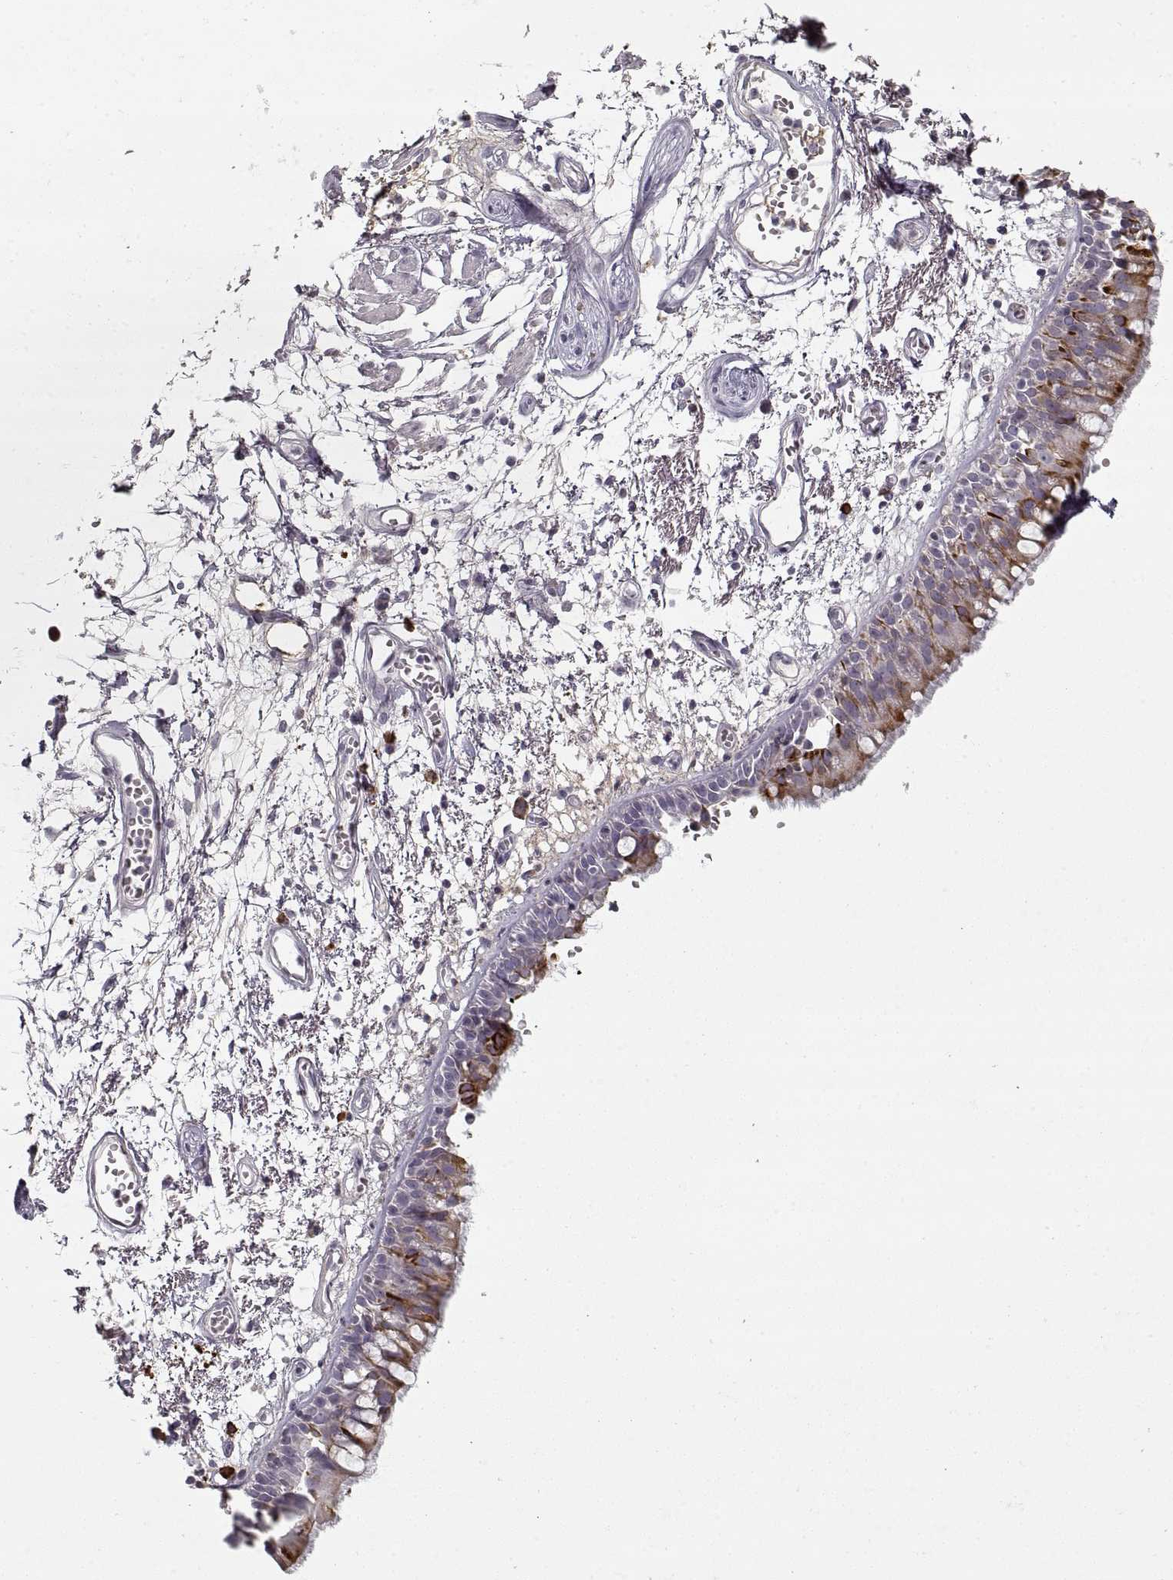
{"staining": {"intensity": "strong", "quantity": ">75%", "location": "cytoplasmic/membranous"}, "tissue": "bronchus", "cell_type": "Respiratory epithelial cells", "image_type": "normal", "snomed": [{"axis": "morphology", "description": "Normal tissue, NOS"}, {"axis": "morphology", "description": "Squamous cell carcinoma, NOS"}, {"axis": "topography", "description": "Cartilage tissue"}, {"axis": "topography", "description": "Bronchus"}, {"axis": "topography", "description": "Lung"}], "caption": "Immunohistochemistry (IHC) (DAB (3,3'-diaminobenzidine)) staining of benign bronchus exhibits strong cytoplasmic/membranous protein staining in approximately >75% of respiratory epithelial cells. The staining was performed using DAB to visualize the protein expression in brown, while the nuclei were stained in blue with hematoxylin (Magnification: 20x).", "gene": "GAD2", "patient": {"sex": "male", "age": 66}}